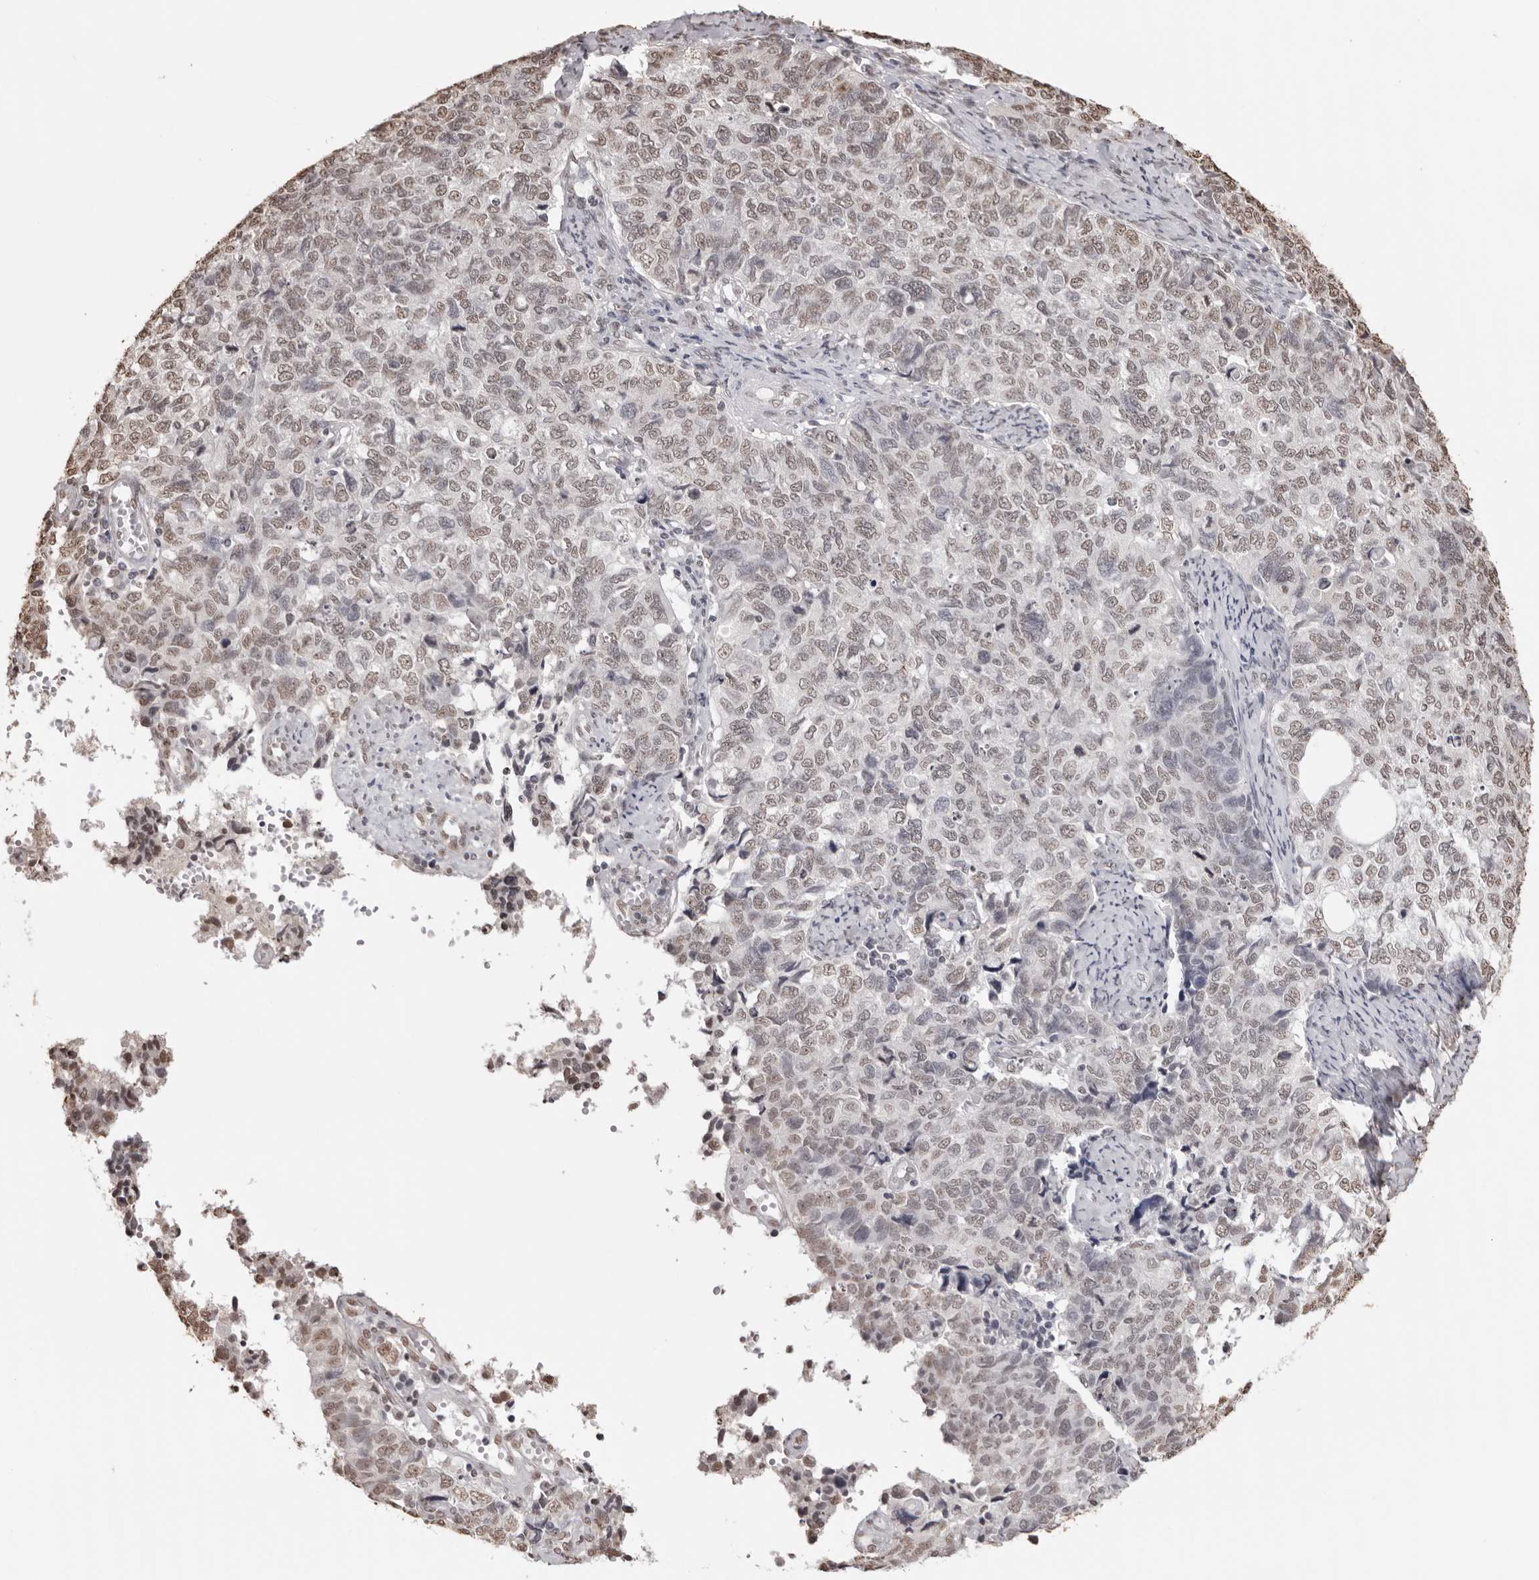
{"staining": {"intensity": "weak", "quantity": "25%-75%", "location": "nuclear"}, "tissue": "cervical cancer", "cell_type": "Tumor cells", "image_type": "cancer", "snomed": [{"axis": "morphology", "description": "Squamous cell carcinoma, NOS"}, {"axis": "topography", "description": "Cervix"}], "caption": "Cervical cancer (squamous cell carcinoma) was stained to show a protein in brown. There is low levels of weak nuclear staining in about 25%-75% of tumor cells.", "gene": "OLIG3", "patient": {"sex": "female", "age": 63}}